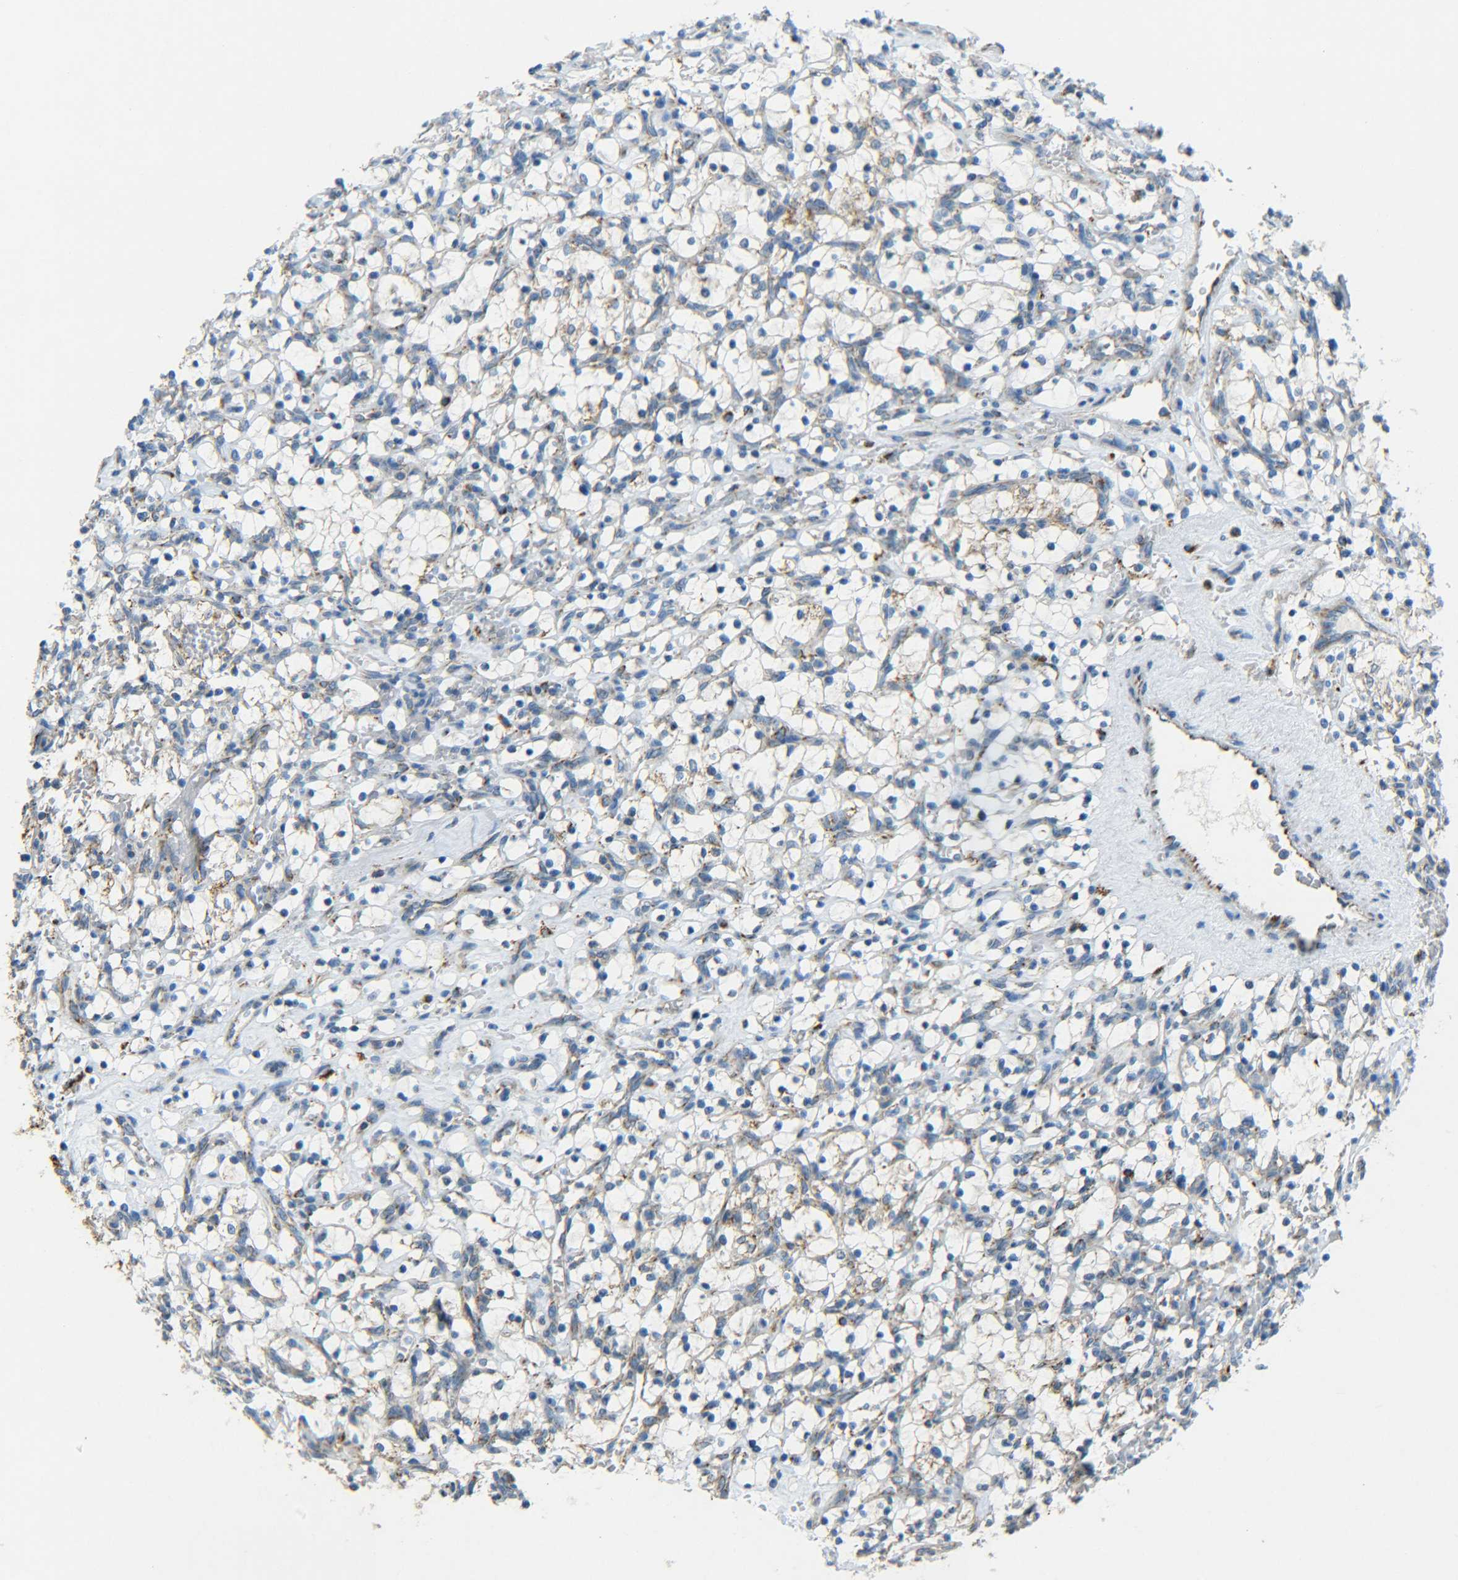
{"staining": {"intensity": "weak", "quantity": ">75%", "location": "cytoplasmic/membranous"}, "tissue": "renal cancer", "cell_type": "Tumor cells", "image_type": "cancer", "snomed": [{"axis": "morphology", "description": "Adenocarcinoma, NOS"}, {"axis": "topography", "description": "Kidney"}], "caption": "IHC of human renal adenocarcinoma shows low levels of weak cytoplasmic/membranous staining in about >75% of tumor cells.", "gene": "CYB5R1", "patient": {"sex": "female", "age": 69}}